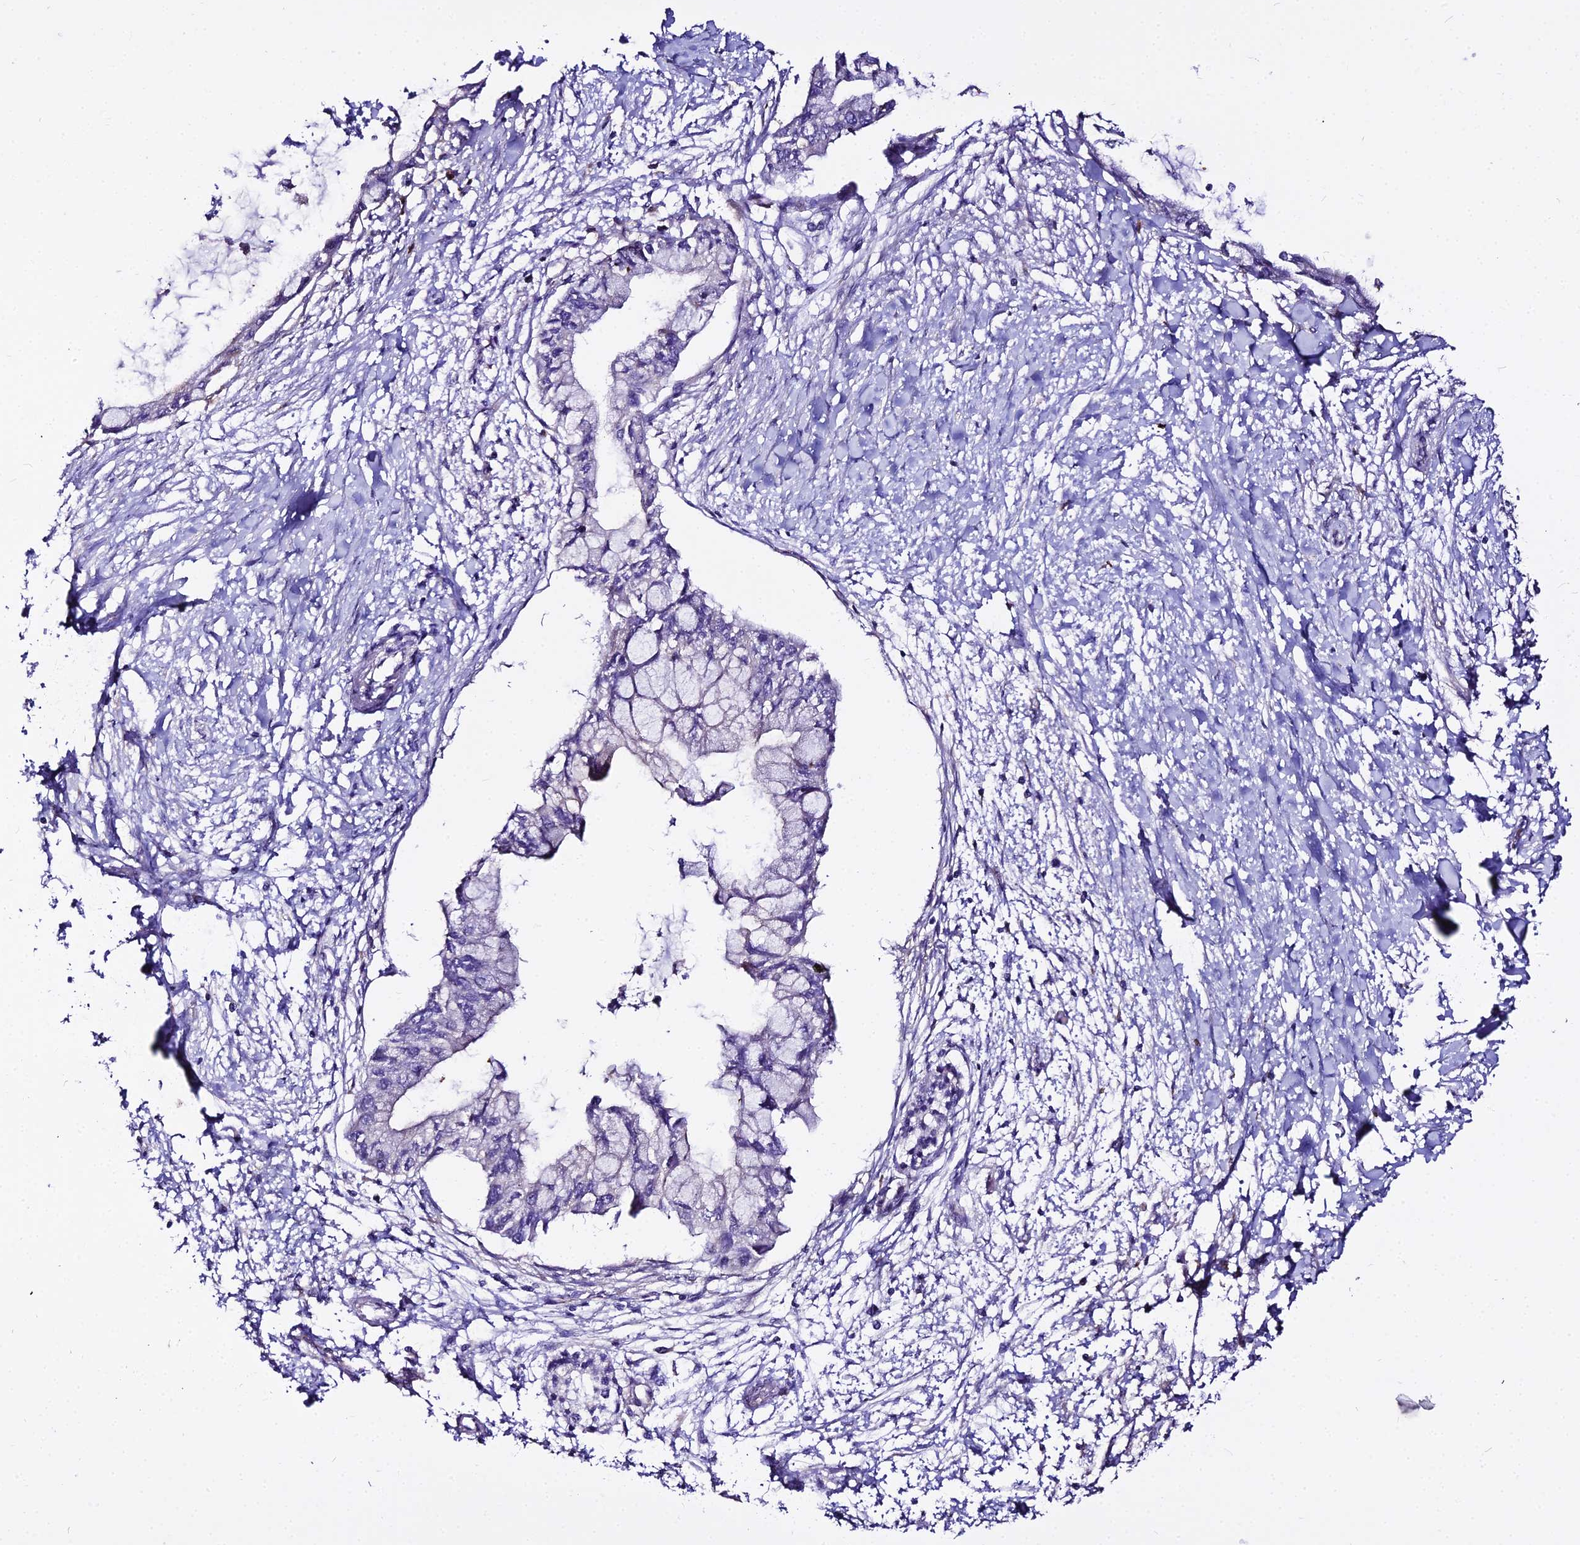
{"staining": {"intensity": "negative", "quantity": "none", "location": "none"}, "tissue": "pancreatic cancer", "cell_type": "Tumor cells", "image_type": "cancer", "snomed": [{"axis": "morphology", "description": "Adenocarcinoma, NOS"}, {"axis": "topography", "description": "Pancreas"}], "caption": "DAB (3,3'-diaminobenzidine) immunohistochemical staining of human pancreatic adenocarcinoma reveals no significant positivity in tumor cells.", "gene": "GLYAT", "patient": {"sex": "male", "age": 48}}